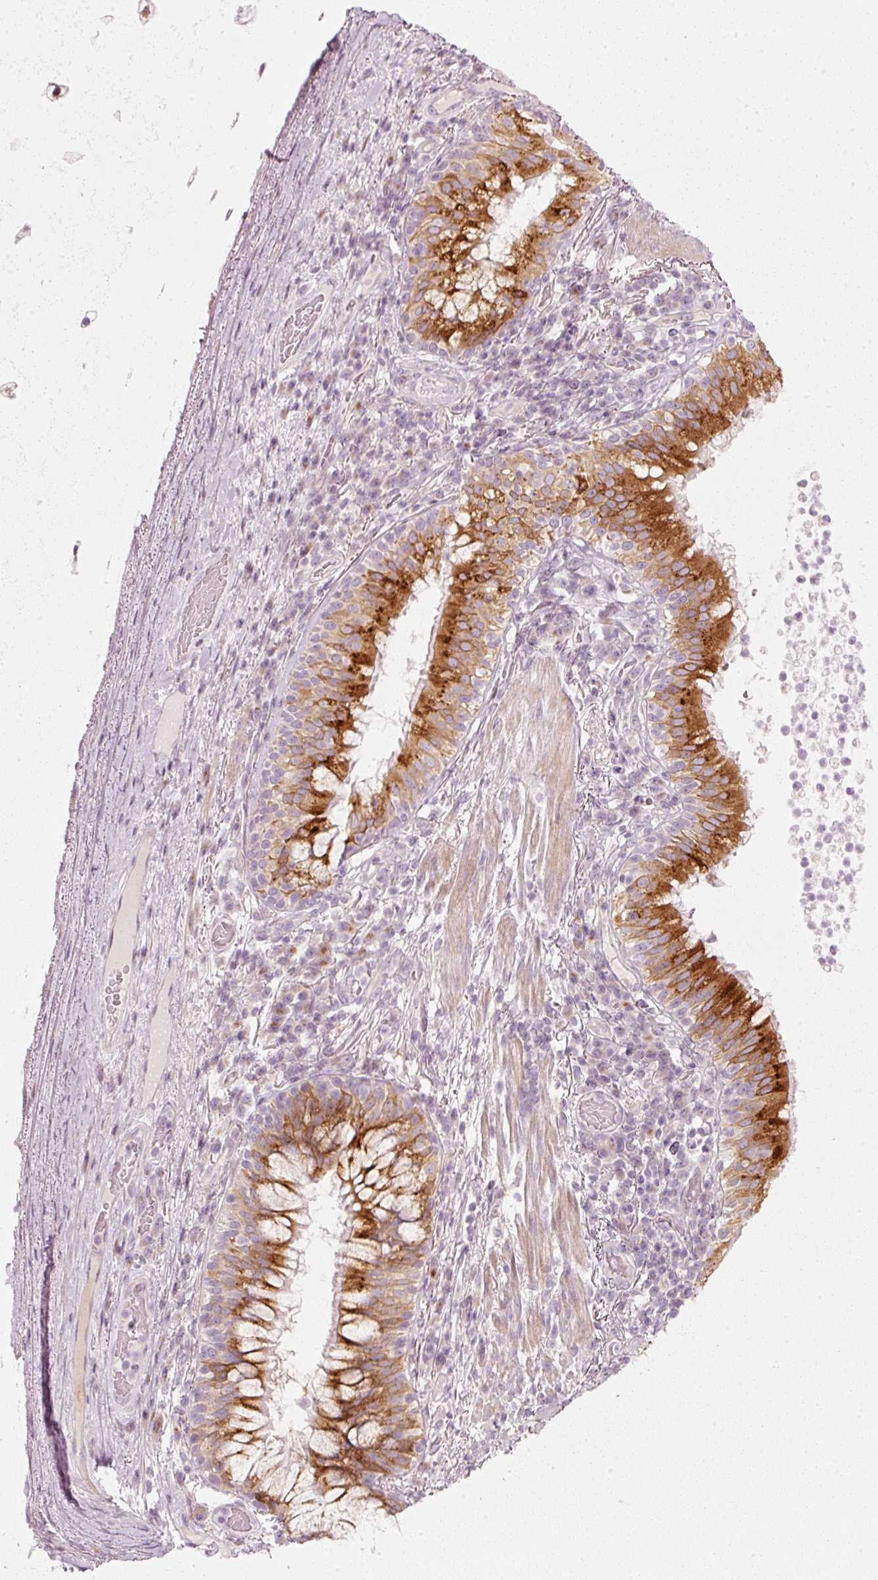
{"staining": {"intensity": "strong", "quantity": ">75%", "location": "cytoplasmic/membranous"}, "tissue": "bronchus", "cell_type": "Respiratory epithelial cells", "image_type": "normal", "snomed": [{"axis": "morphology", "description": "Normal tissue, NOS"}, {"axis": "topography", "description": "Cartilage tissue"}, {"axis": "topography", "description": "Bronchus"}], "caption": "Immunohistochemical staining of normal bronchus exhibits high levels of strong cytoplasmic/membranous positivity in approximately >75% of respiratory epithelial cells. (DAB = brown stain, brightfield microscopy at high magnification).", "gene": "SLC20A1", "patient": {"sex": "male", "age": 56}}